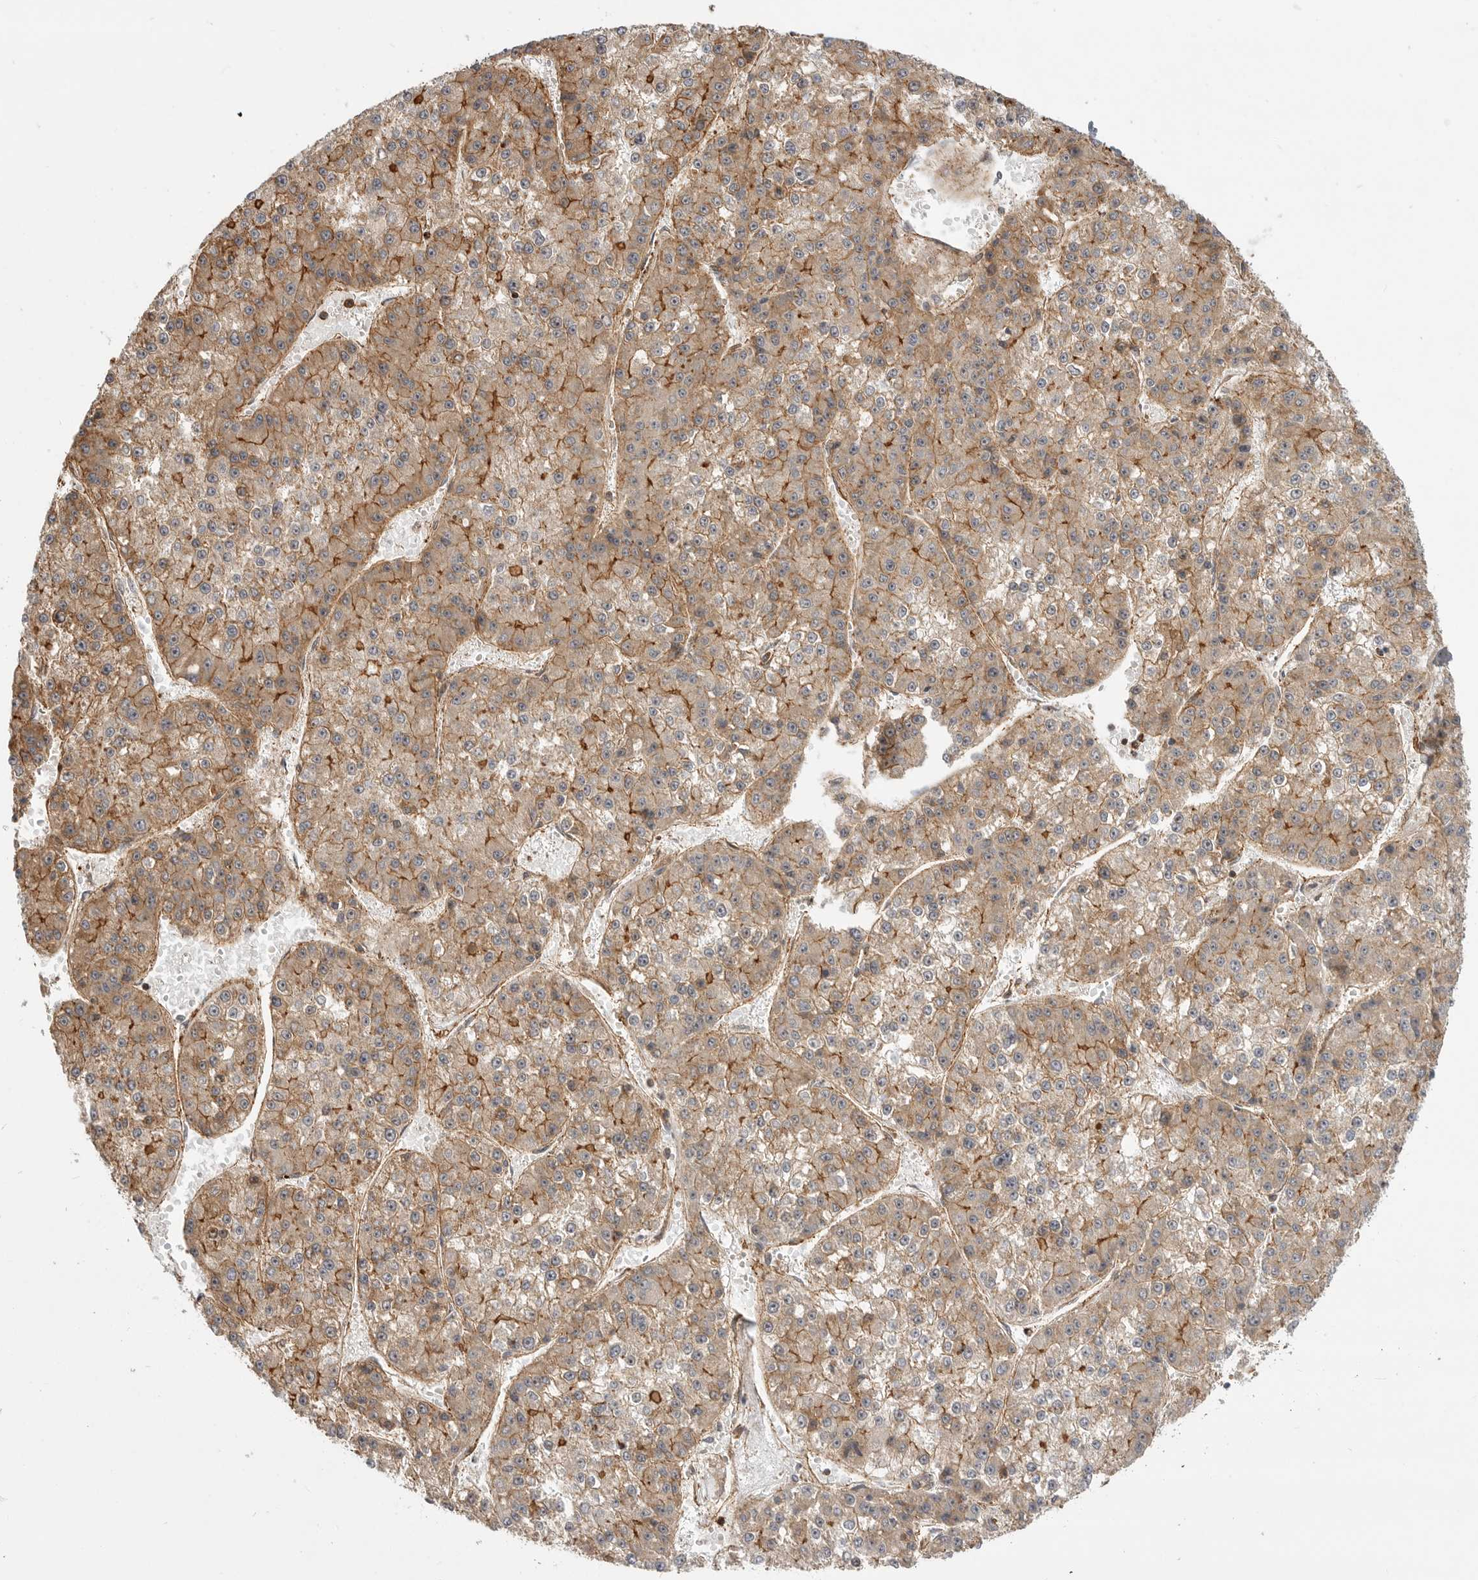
{"staining": {"intensity": "moderate", "quantity": "25%-75%", "location": "cytoplasmic/membranous"}, "tissue": "liver cancer", "cell_type": "Tumor cells", "image_type": "cancer", "snomed": [{"axis": "morphology", "description": "Carcinoma, Hepatocellular, NOS"}, {"axis": "topography", "description": "Liver"}], "caption": "An image showing moderate cytoplasmic/membranous expression in about 25%-75% of tumor cells in hepatocellular carcinoma (liver), as visualized by brown immunohistochemical staining.", "gene": "GPATCH2", "patient": {"sex": "female", "age": 73}}